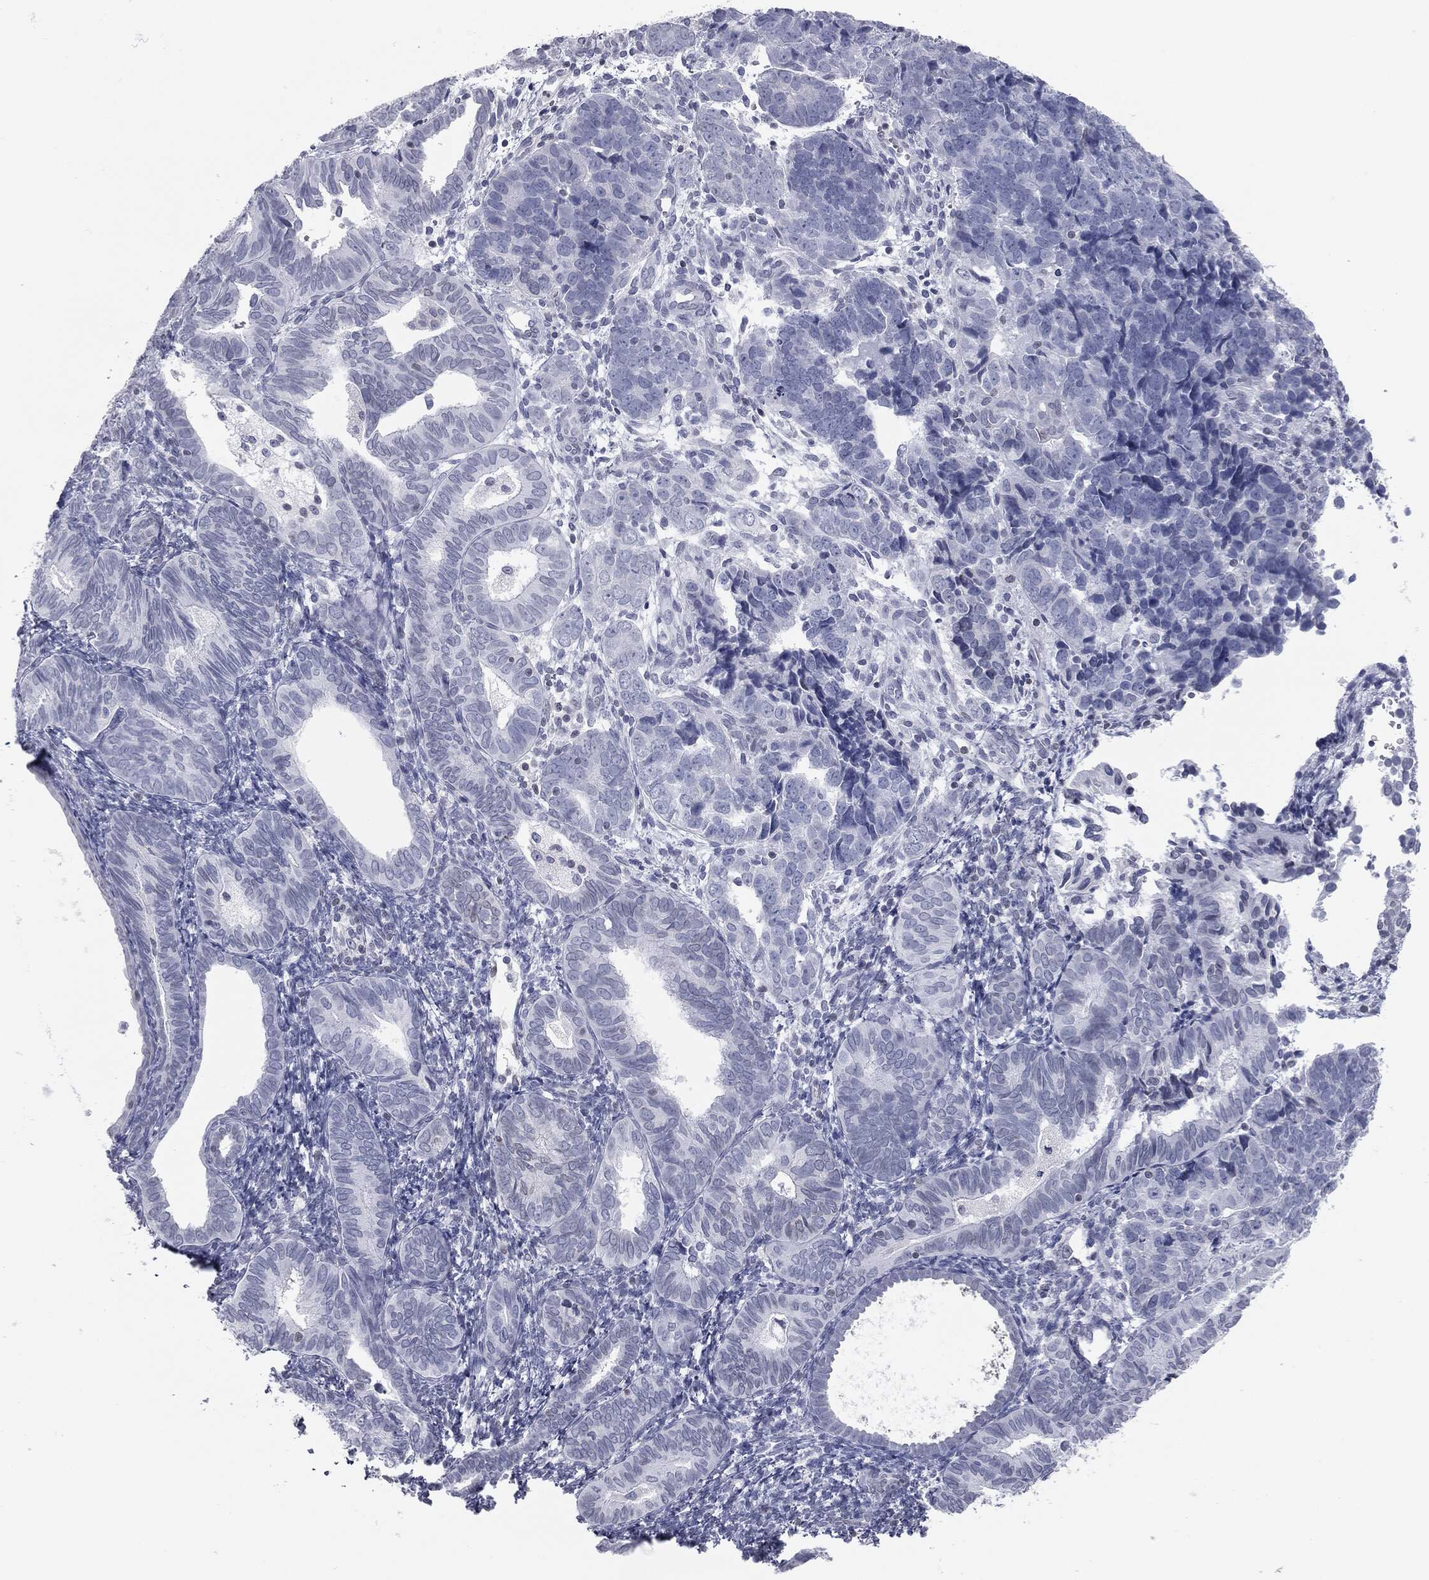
{"staining": {"intensity": "negative", "quantity": "none", "location": "none"}, "tissue": "endometrial cancer", "cell_type": "Tumor cells", "image_type": "cancer", "snomed": [{"axis": "morphology", "description": "Adenocarcinoma, NOS"}, {"axis": "topography", "description": "Endometrium"}], "caption": "The micrograph displays no staining of tumor cells in adenocarcinoma (endometrial).", "gene": "ALDOB", "patient": {"sex": "female", "age": 82}}